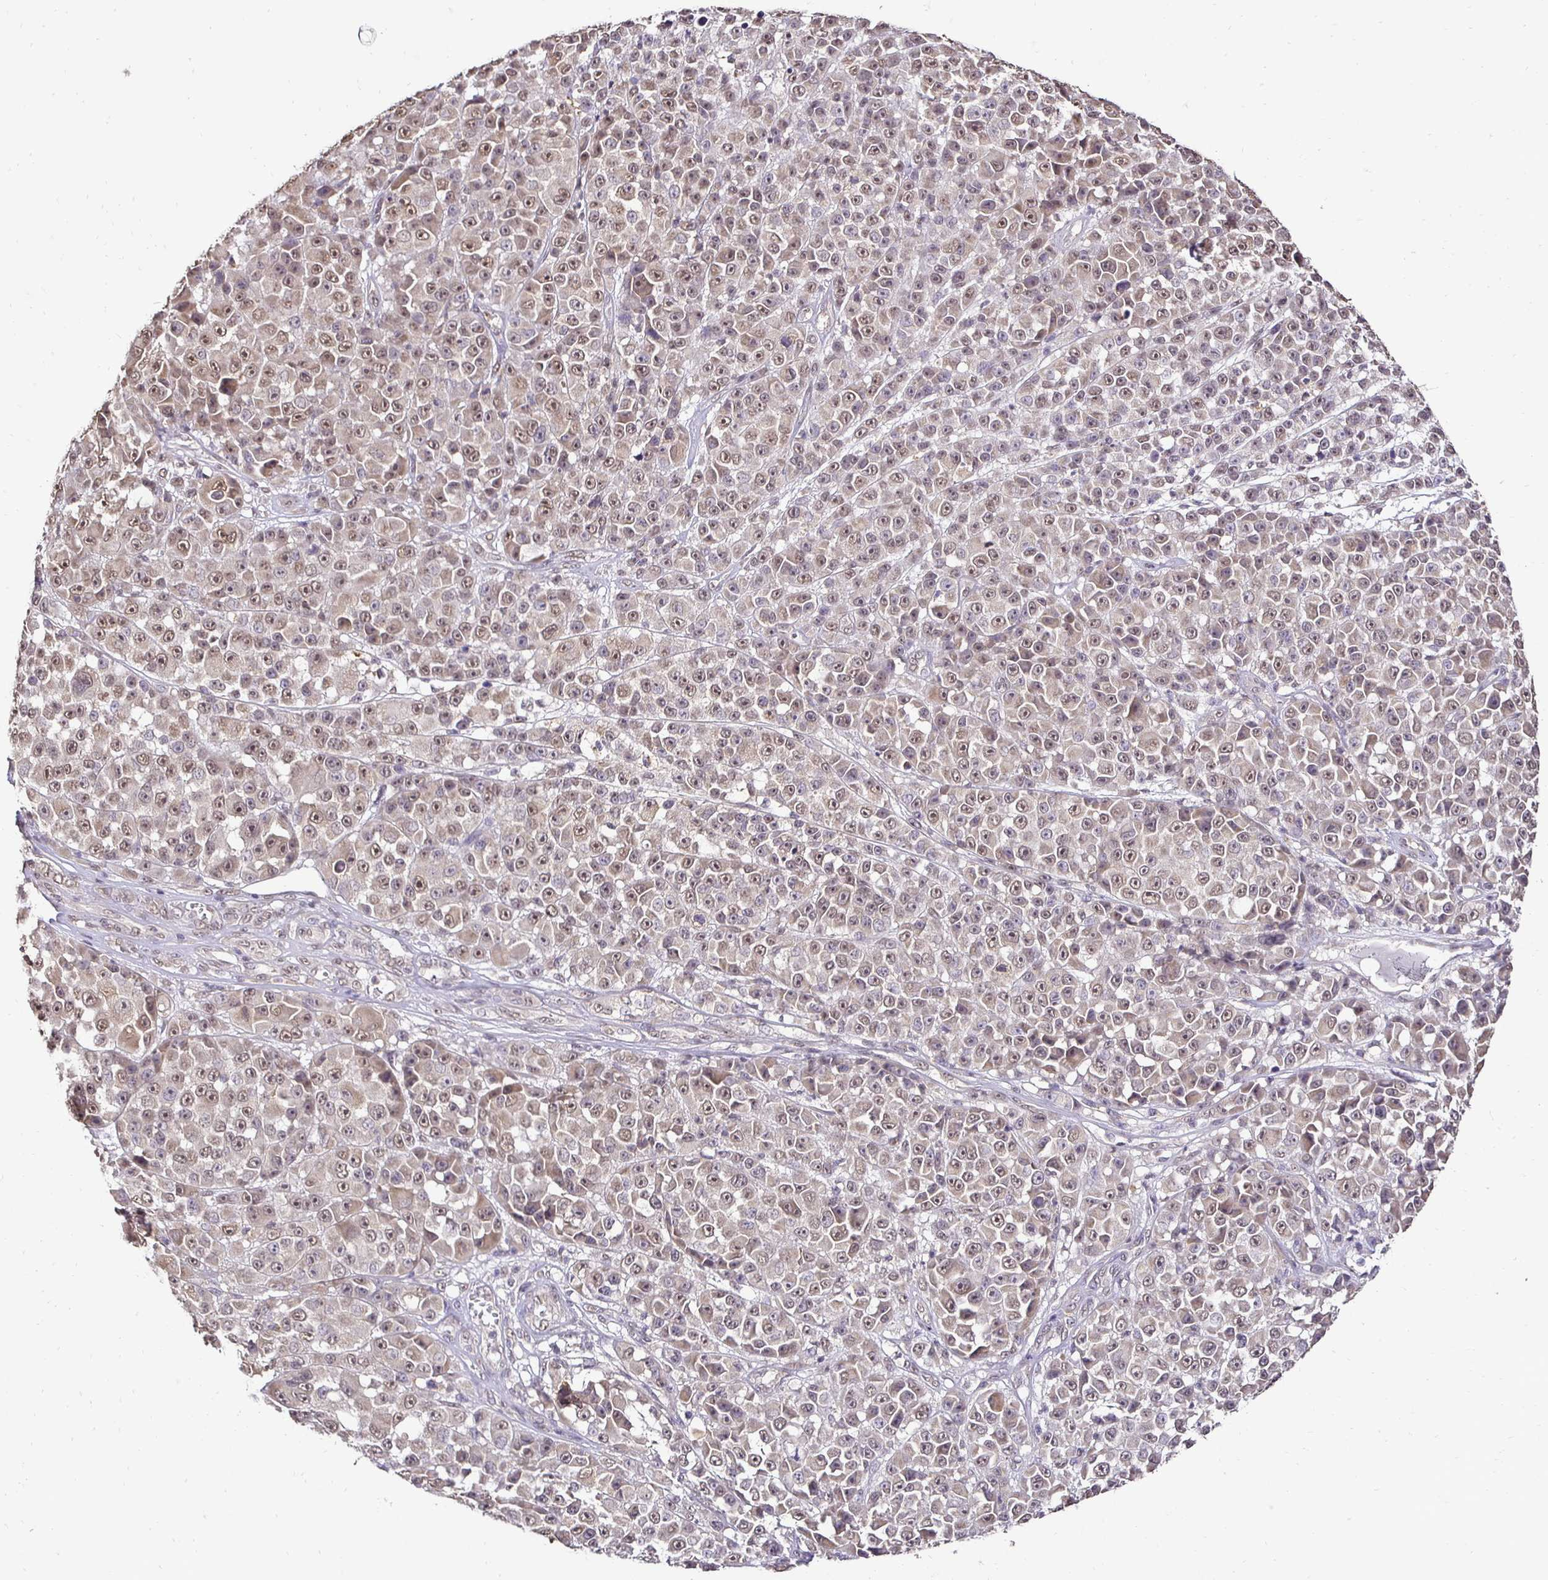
{"staining": {"intensity": "weak", "quantity": ">75%", "location": "nuclear"}, "tissue": "melanoma", "cell_type": "Tumor cells", "image_type": "cancer", "snomed": [{"axis": "morphology", "description": "Malignant melanoma, NOS"}, {"axis": "topography", "description": "Skin"}, {"axis": "topography", "description": "Skin of back"}], "caption": "DAB (3,3'-diaminobenzidine) immunohistochemical staining of melanoma reveals weak nuclear protein staining in about >75% of tumor cells. (Stains: DAB in brown, nuclei in blue, Microscopy: brightfield microscopy at high magnification).", "gene": "RHEBL1", "patient": {"sex": "male", "age": 91}}